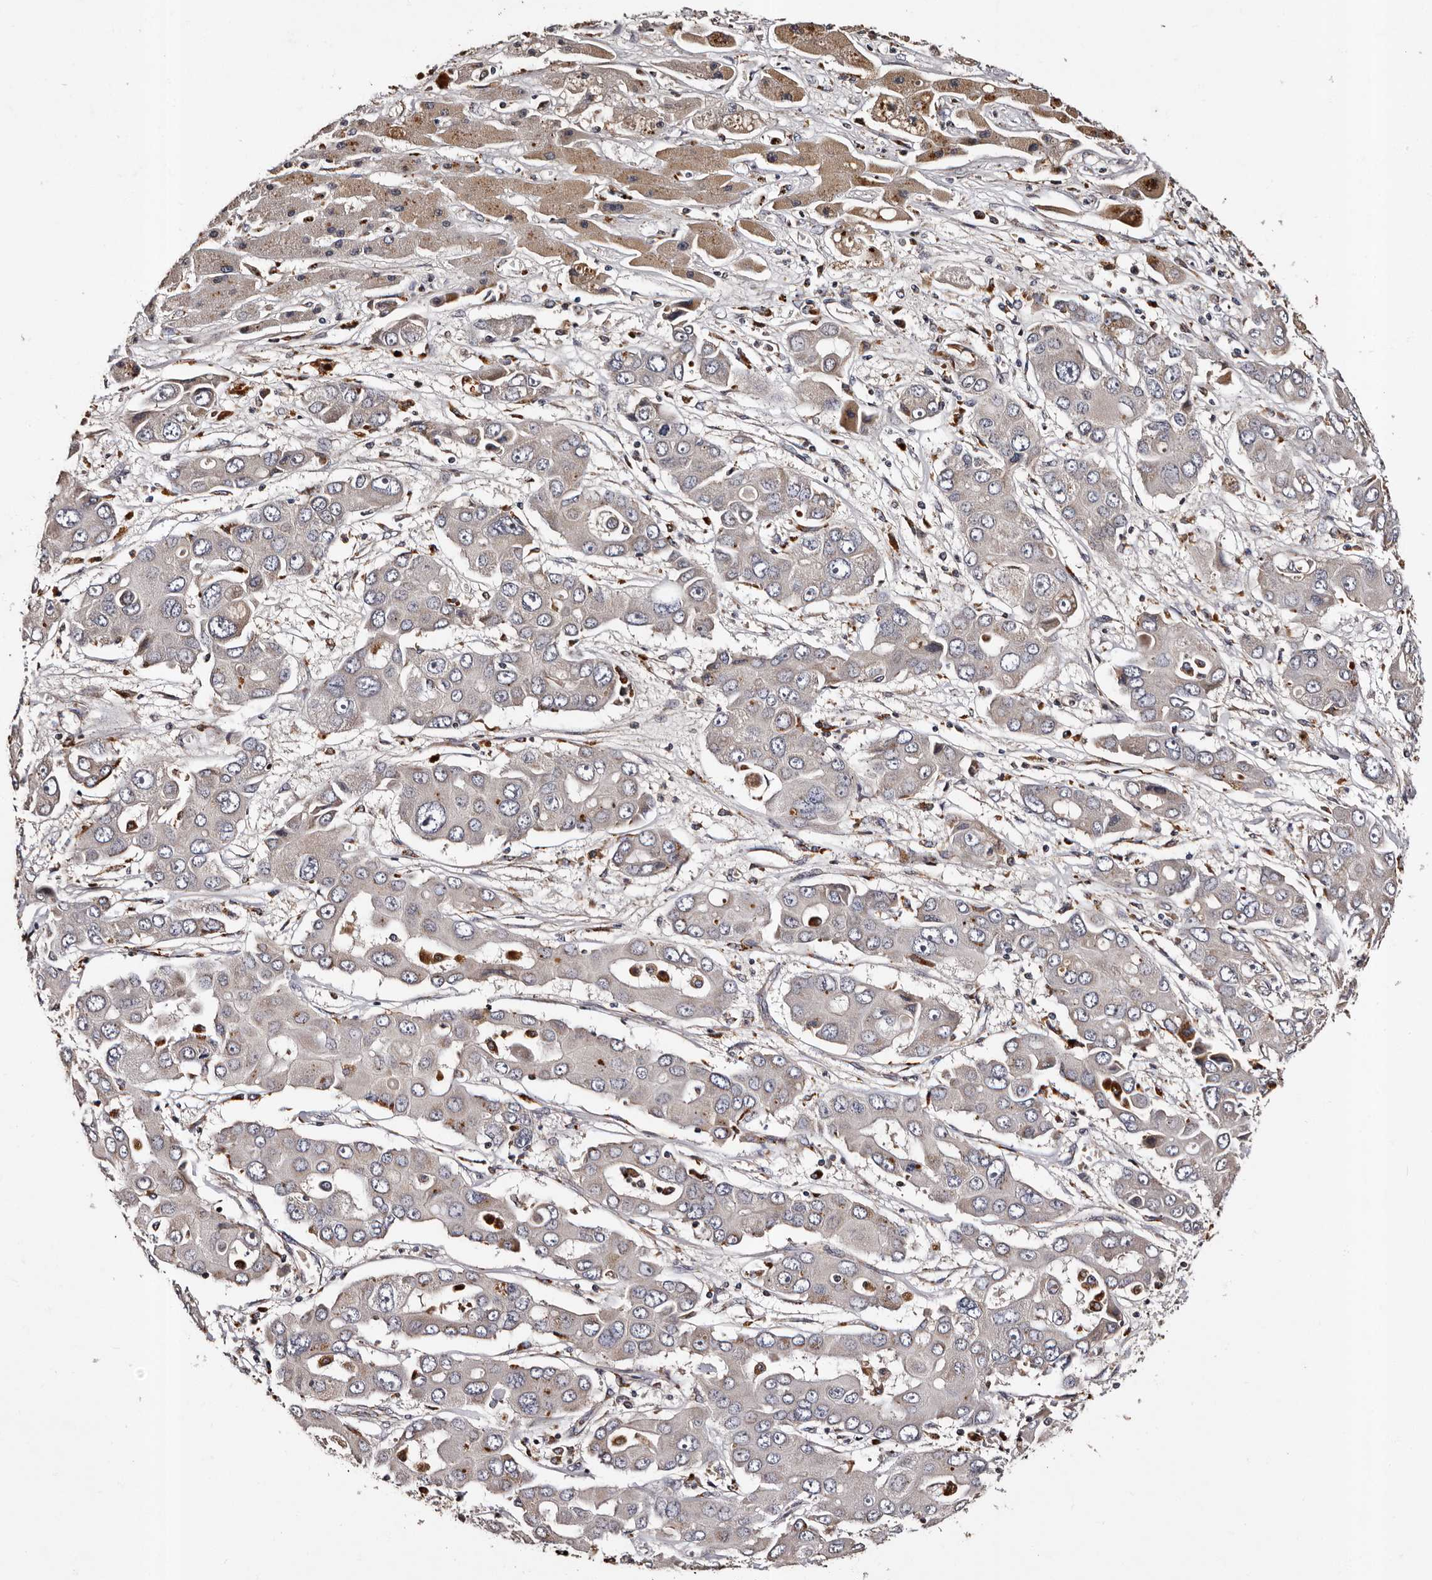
{"staining": {"intensity": "negative", "quantity": "none", "location": "none"}, "tissue": "liver cancer", "cell_type": "Tumor cells", "image_type": "cancer", "snomed": [{"axis": "morphology", "description": "Cholangiocarcinoma"}, {"axis": "topography", "description": "Liver"}], "caption": "This micrograph is of liver cancer stained with IHC to label a protein in brown with the nuclei are counter-stained blue. There is no expression in tumor cells.", "gene": "ADCK5", "patient": {"sex": "male", "age": 67}}